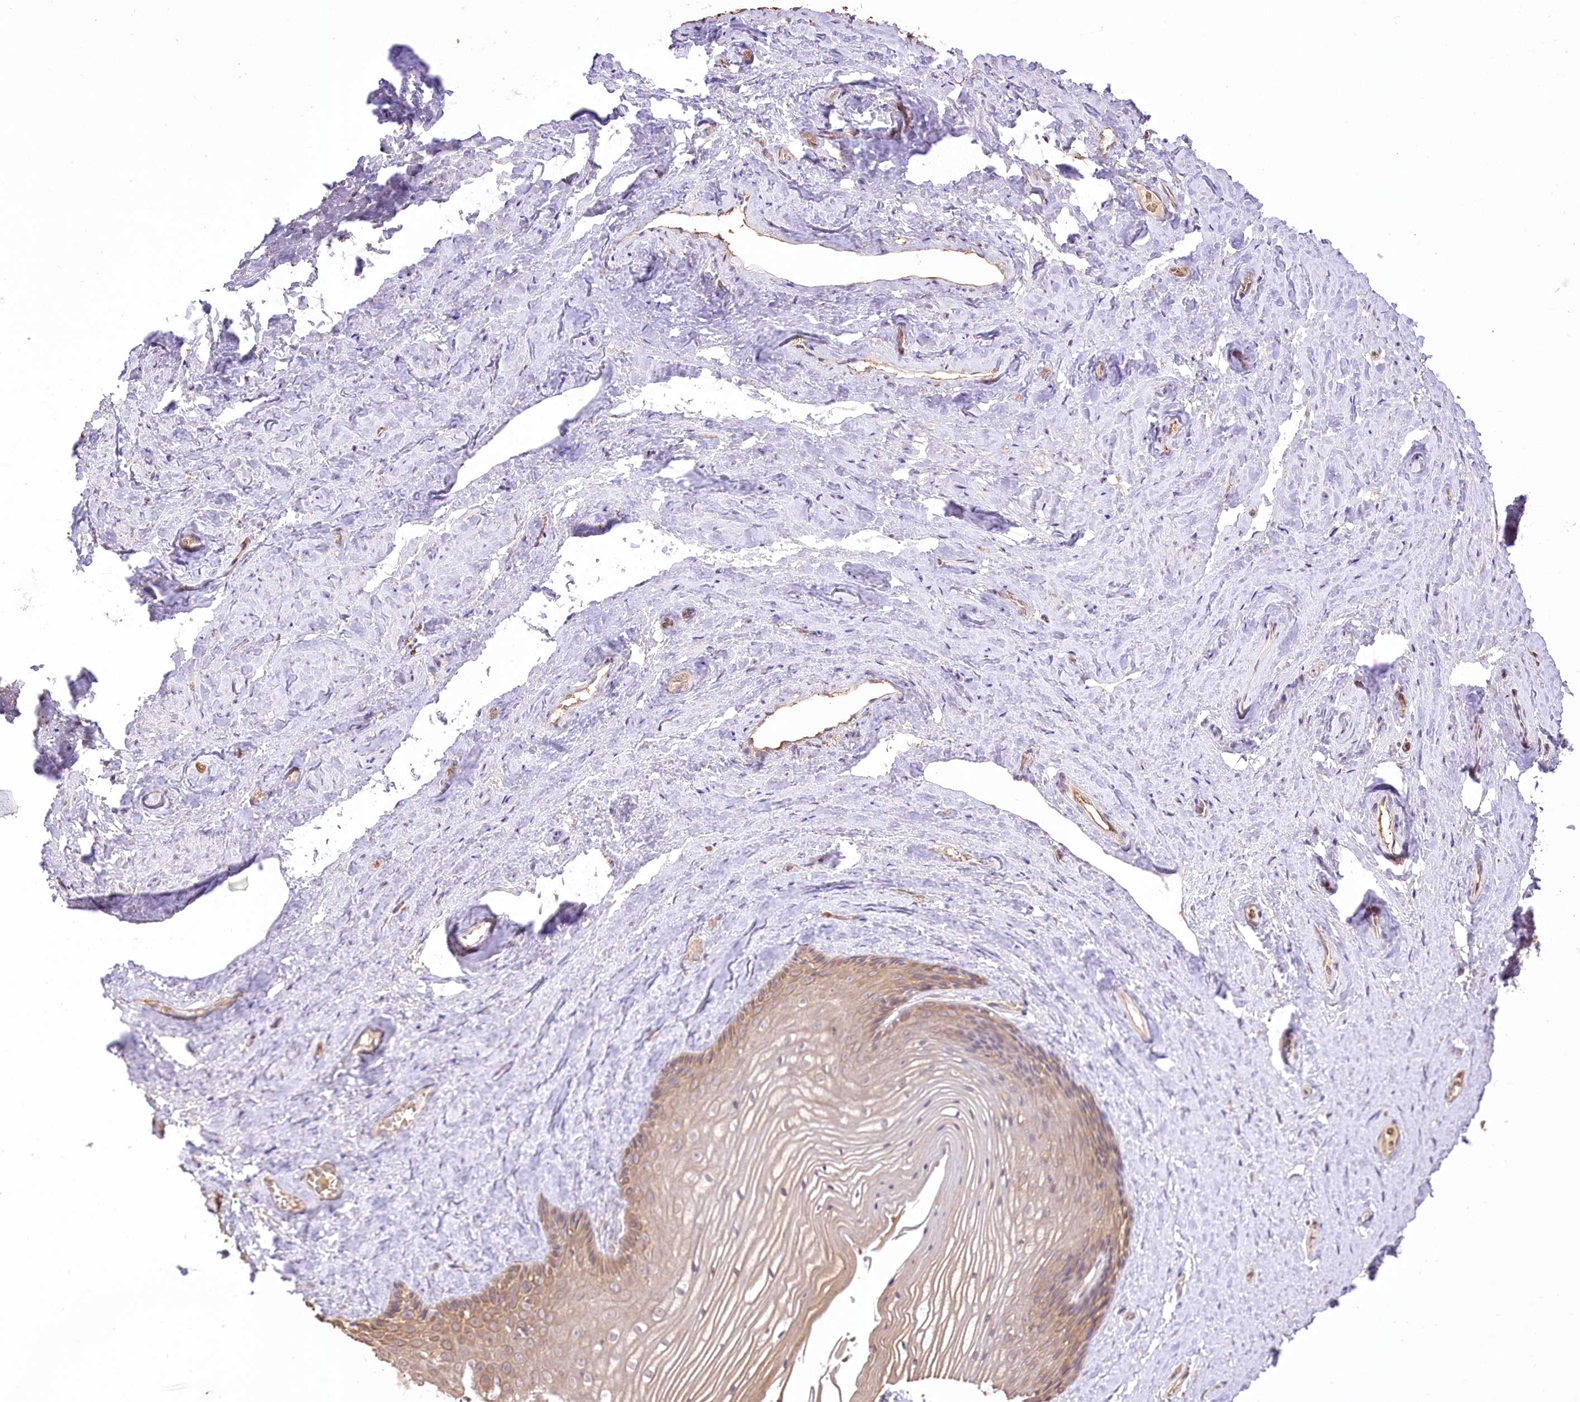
{"staining": {"intensity": "moderate", "quantity": ">75%", "location": "cytoplasmic/membranous"}, "tissue": "vagina", "cell_type": "Squamous epithelial cells", "image_type": "normal", "snomed": [{"axis": "morphology", "description": "Normal tissue, NOS"}, {"axis": "topography", "description": "Vagina"}, {"axis": "topography", "description": "Cervix"}], "caption": "Moderate cytoplasmic/membranous protein positivity is appreciated in approximately >75% of squamous epithelial cells in vagina.", "gene": "R3HDM2", "patient": {"sex": "female", "age": 40}}